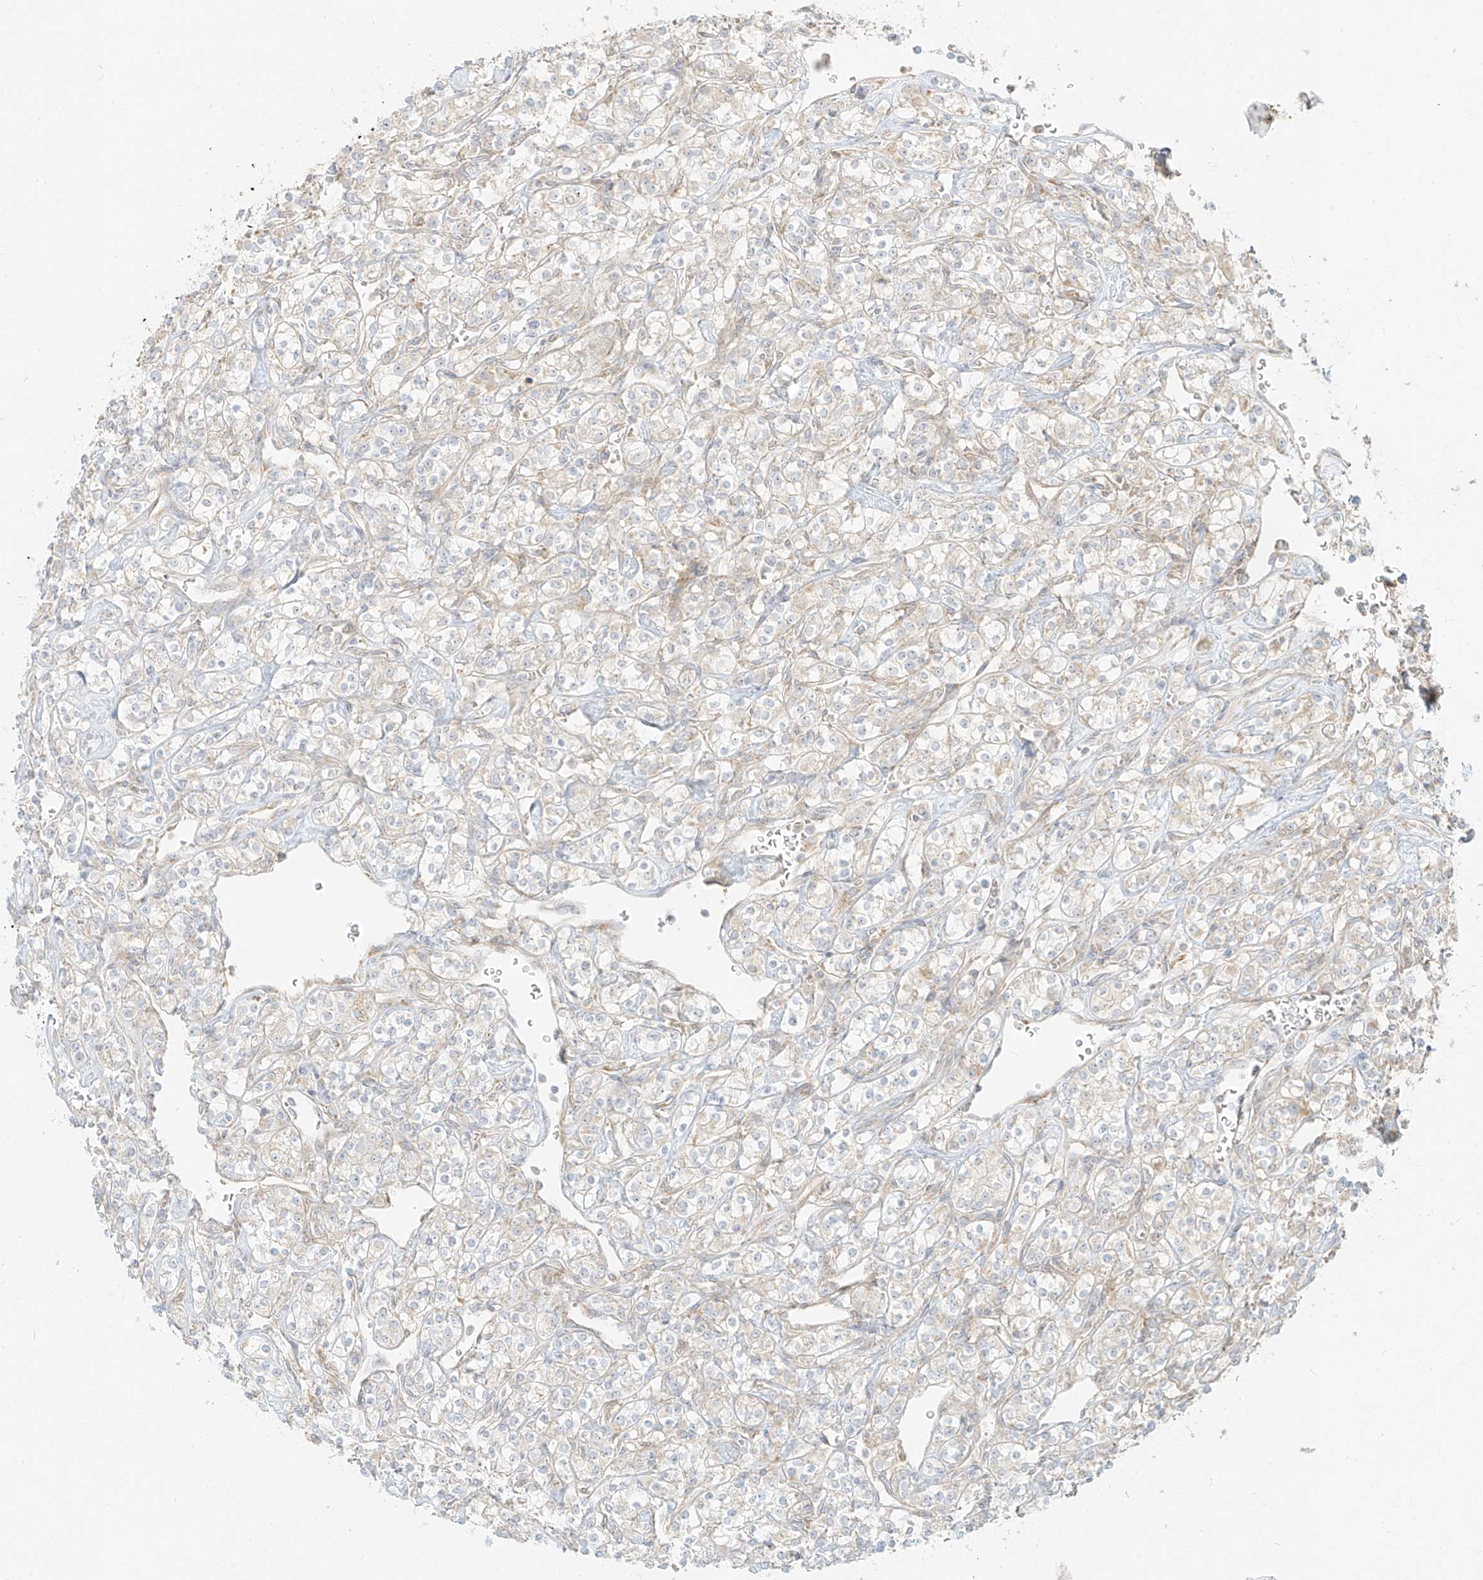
{"staining": {"intensity": "negative", "quantity": "none", "location": "none"}, "tissue": "renal cancer", "cell_type": "Tumor cells", "image_type": "cancer", "snomed": [{"axis": "morphology", "description": "Adenocarcinoma, NOS"}, {"axis": "topography", "description": "Kidney"}], "caption": "Adenocarcinoma (renal) was stained to show a protein in brown. There is no significant positivity in tumor cells.", "gene": "ZIM3", "patient": {"sex": "male", "age": 77}}